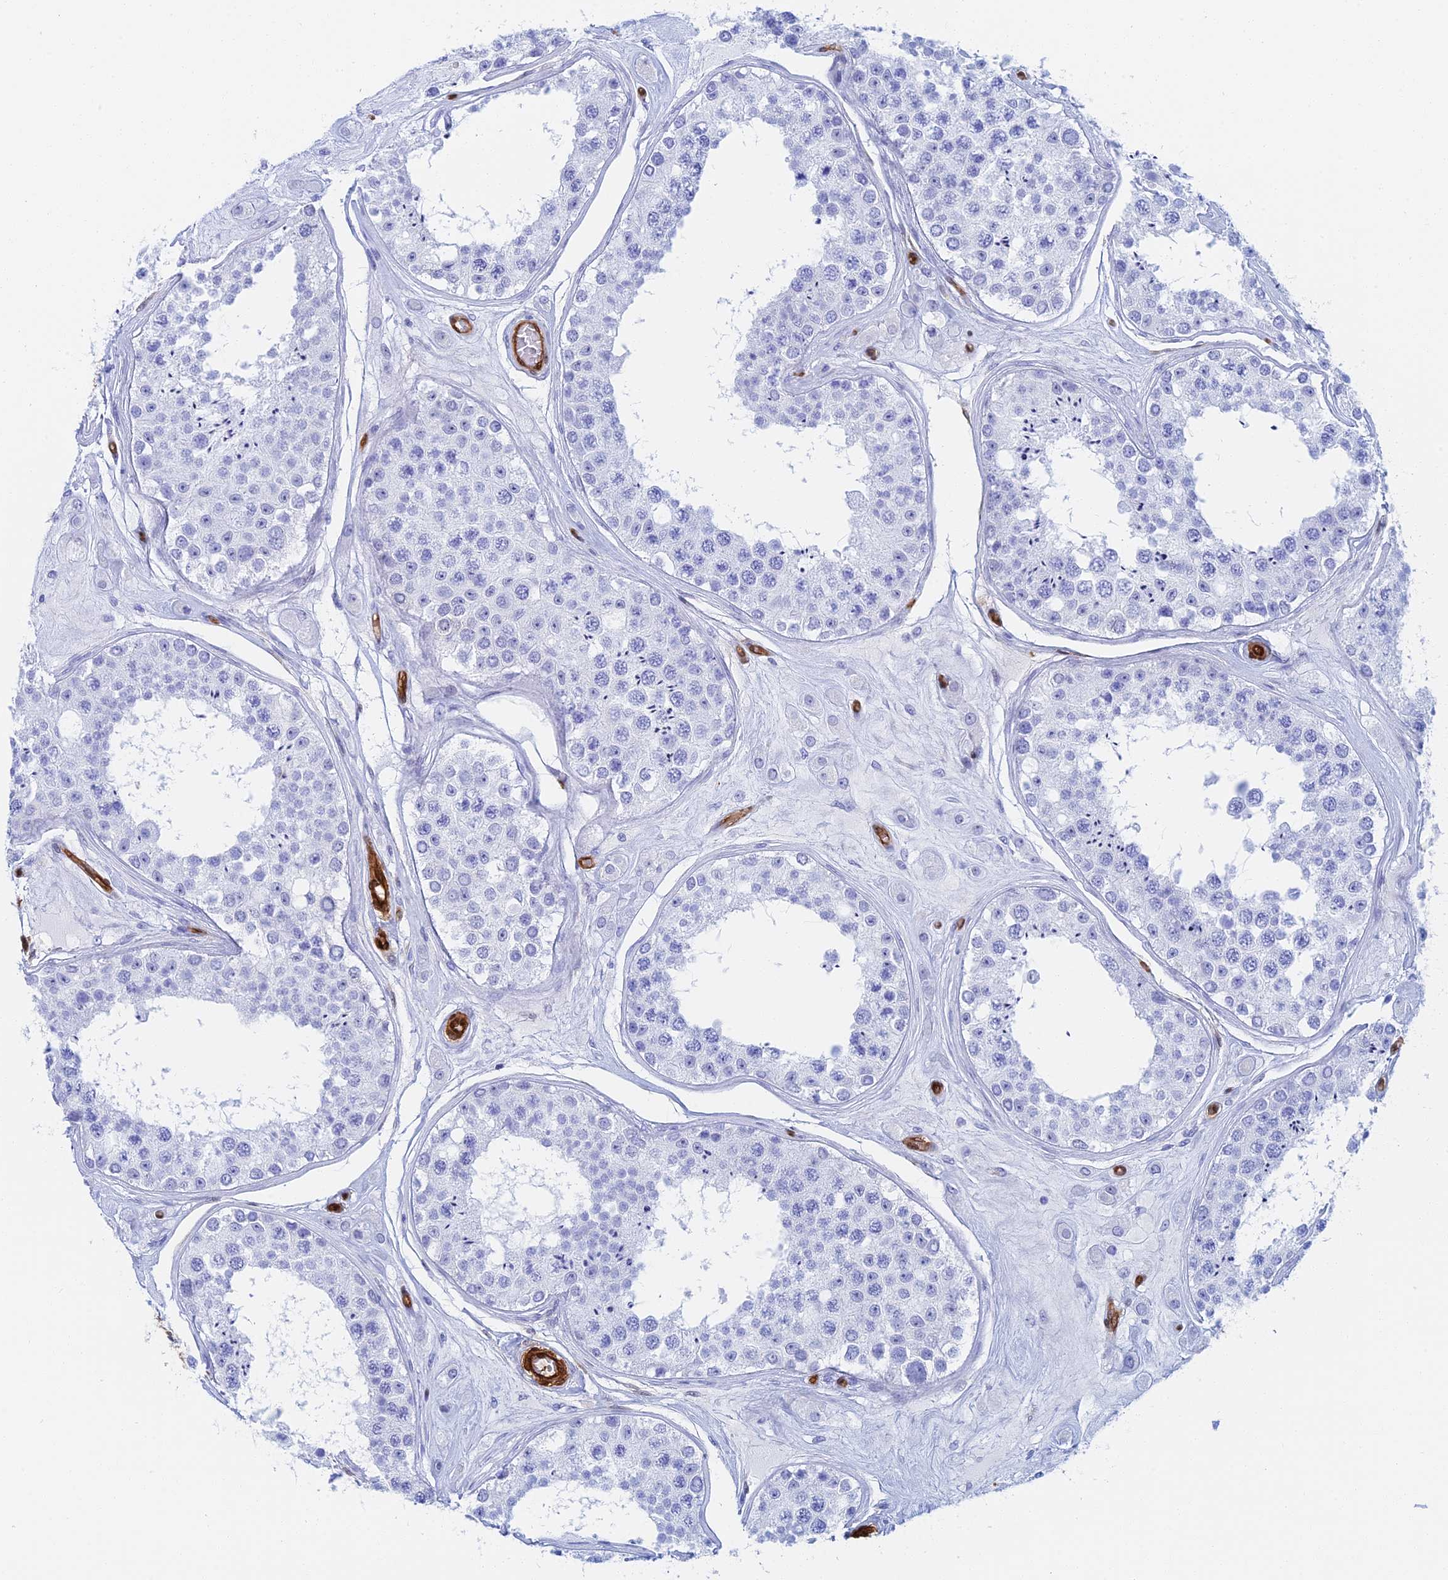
{"staining": {"intensity": "negative", "quantity": "none", "location": "none"}, "tissue": "testis", "cell_type": "Cells in seminiferous ducts", "image_type": "normal", "snomed": [{"axis": "morphology", "description": "Normal tissue, NOS"}, {"axis": "topography", "description": "Testis"}], "caption": "An immunohistochemistry micrograph of benign testis is shown. There is no staining in cells in seminiferous ducts of testis. (Brightfield microscopy of DAB immunohistochemistry (IHC) at high magnification).", "gene": "CRIP2", "patient": {"sex": "male", "age": 25}}